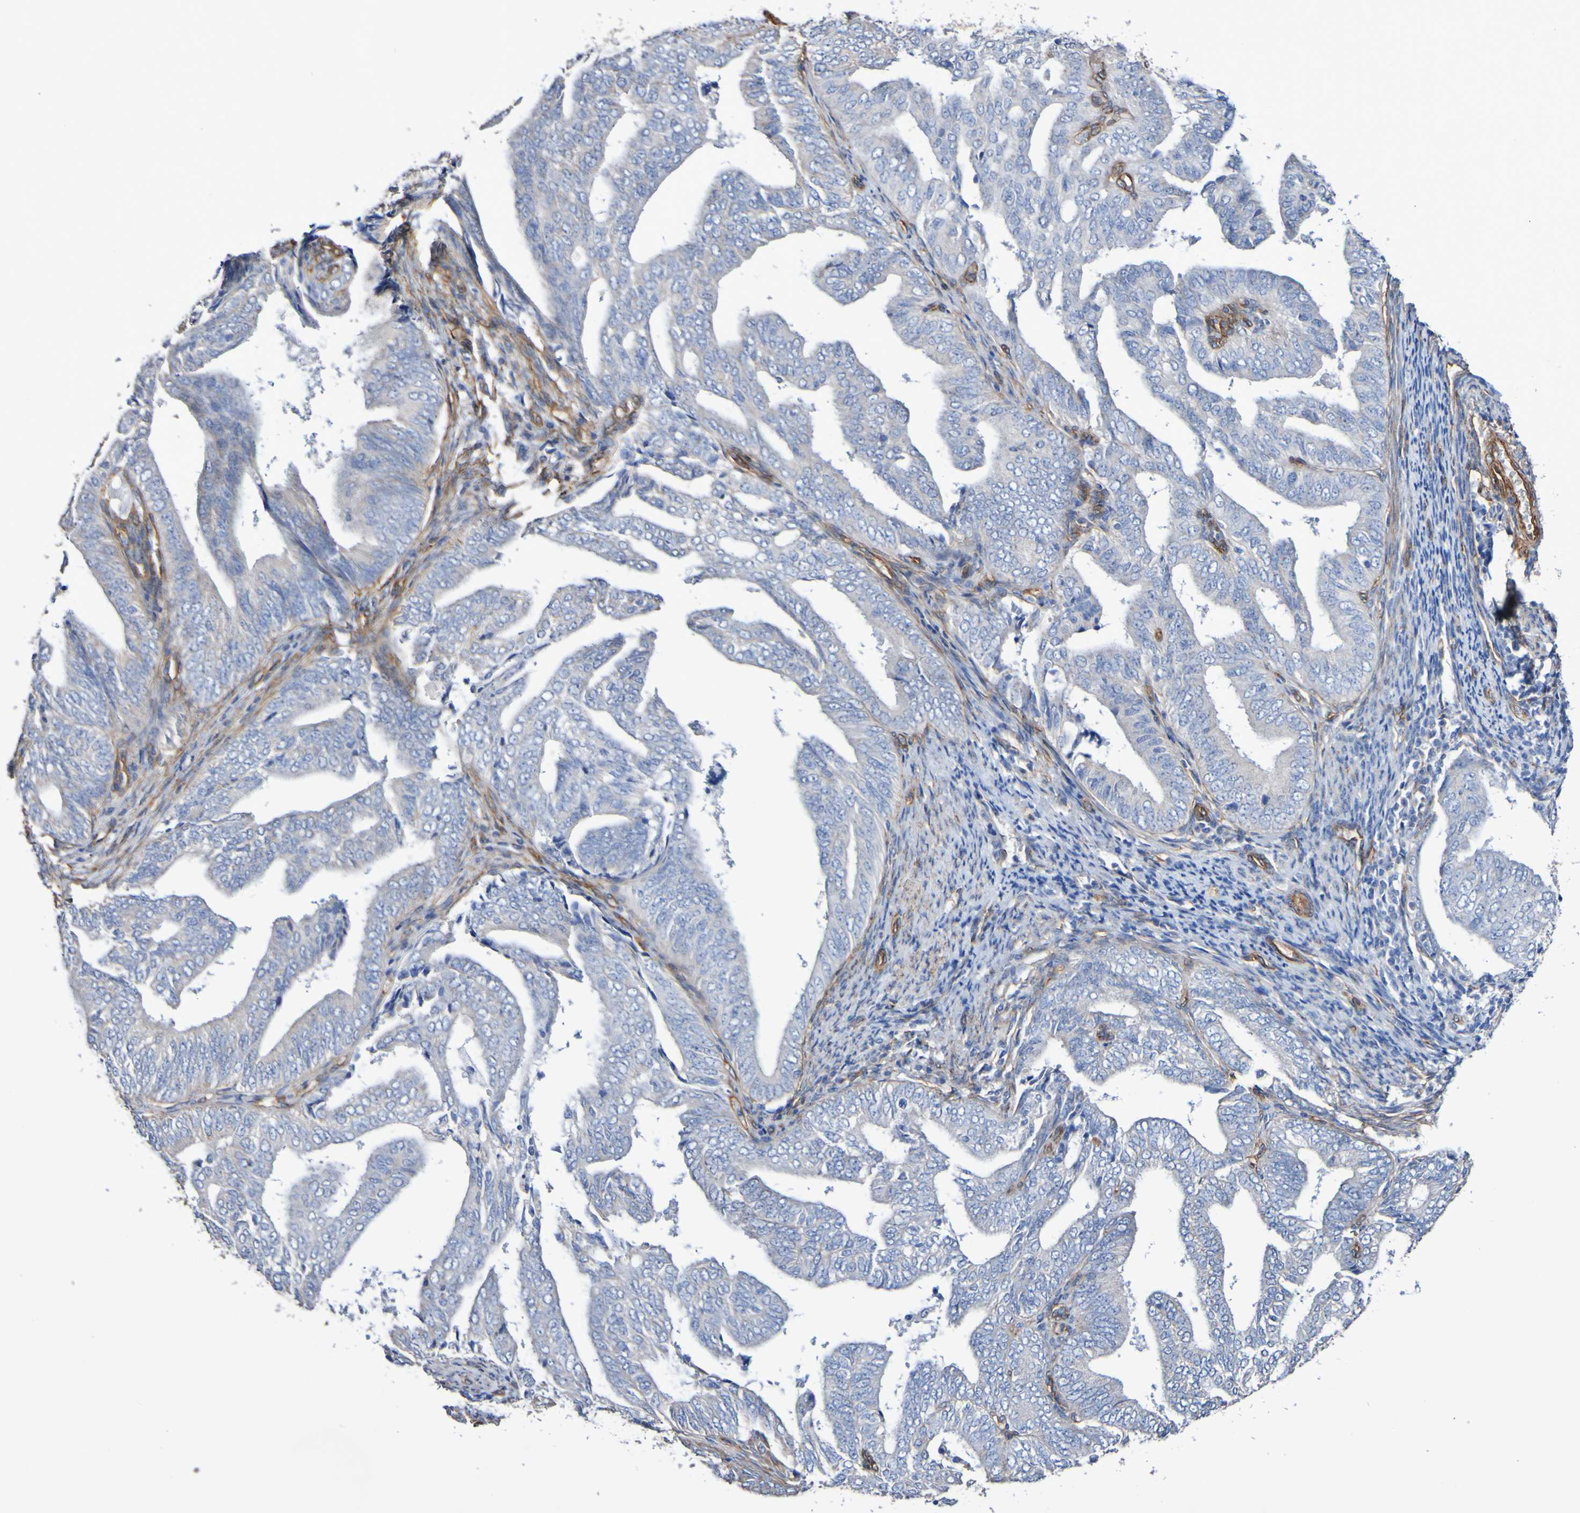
{"staining": {"intensity": "negative", "quantity": "none", "location": "none"}, "tissue": "endometrial cancer", "cell_type": "Tumor cells", "image_type": "cancer", "snomed": [{"axis": "morphology", "description": "Adenocarcinoma, NOS"}, {"axis": "topography", "description": "Endometrium"}], "caption": "There is no significant expression in tumor cells of endometrial adenocarcinoma.", "gene": "ELMOD3", "patient": {"sex": "female", "age": 58}}